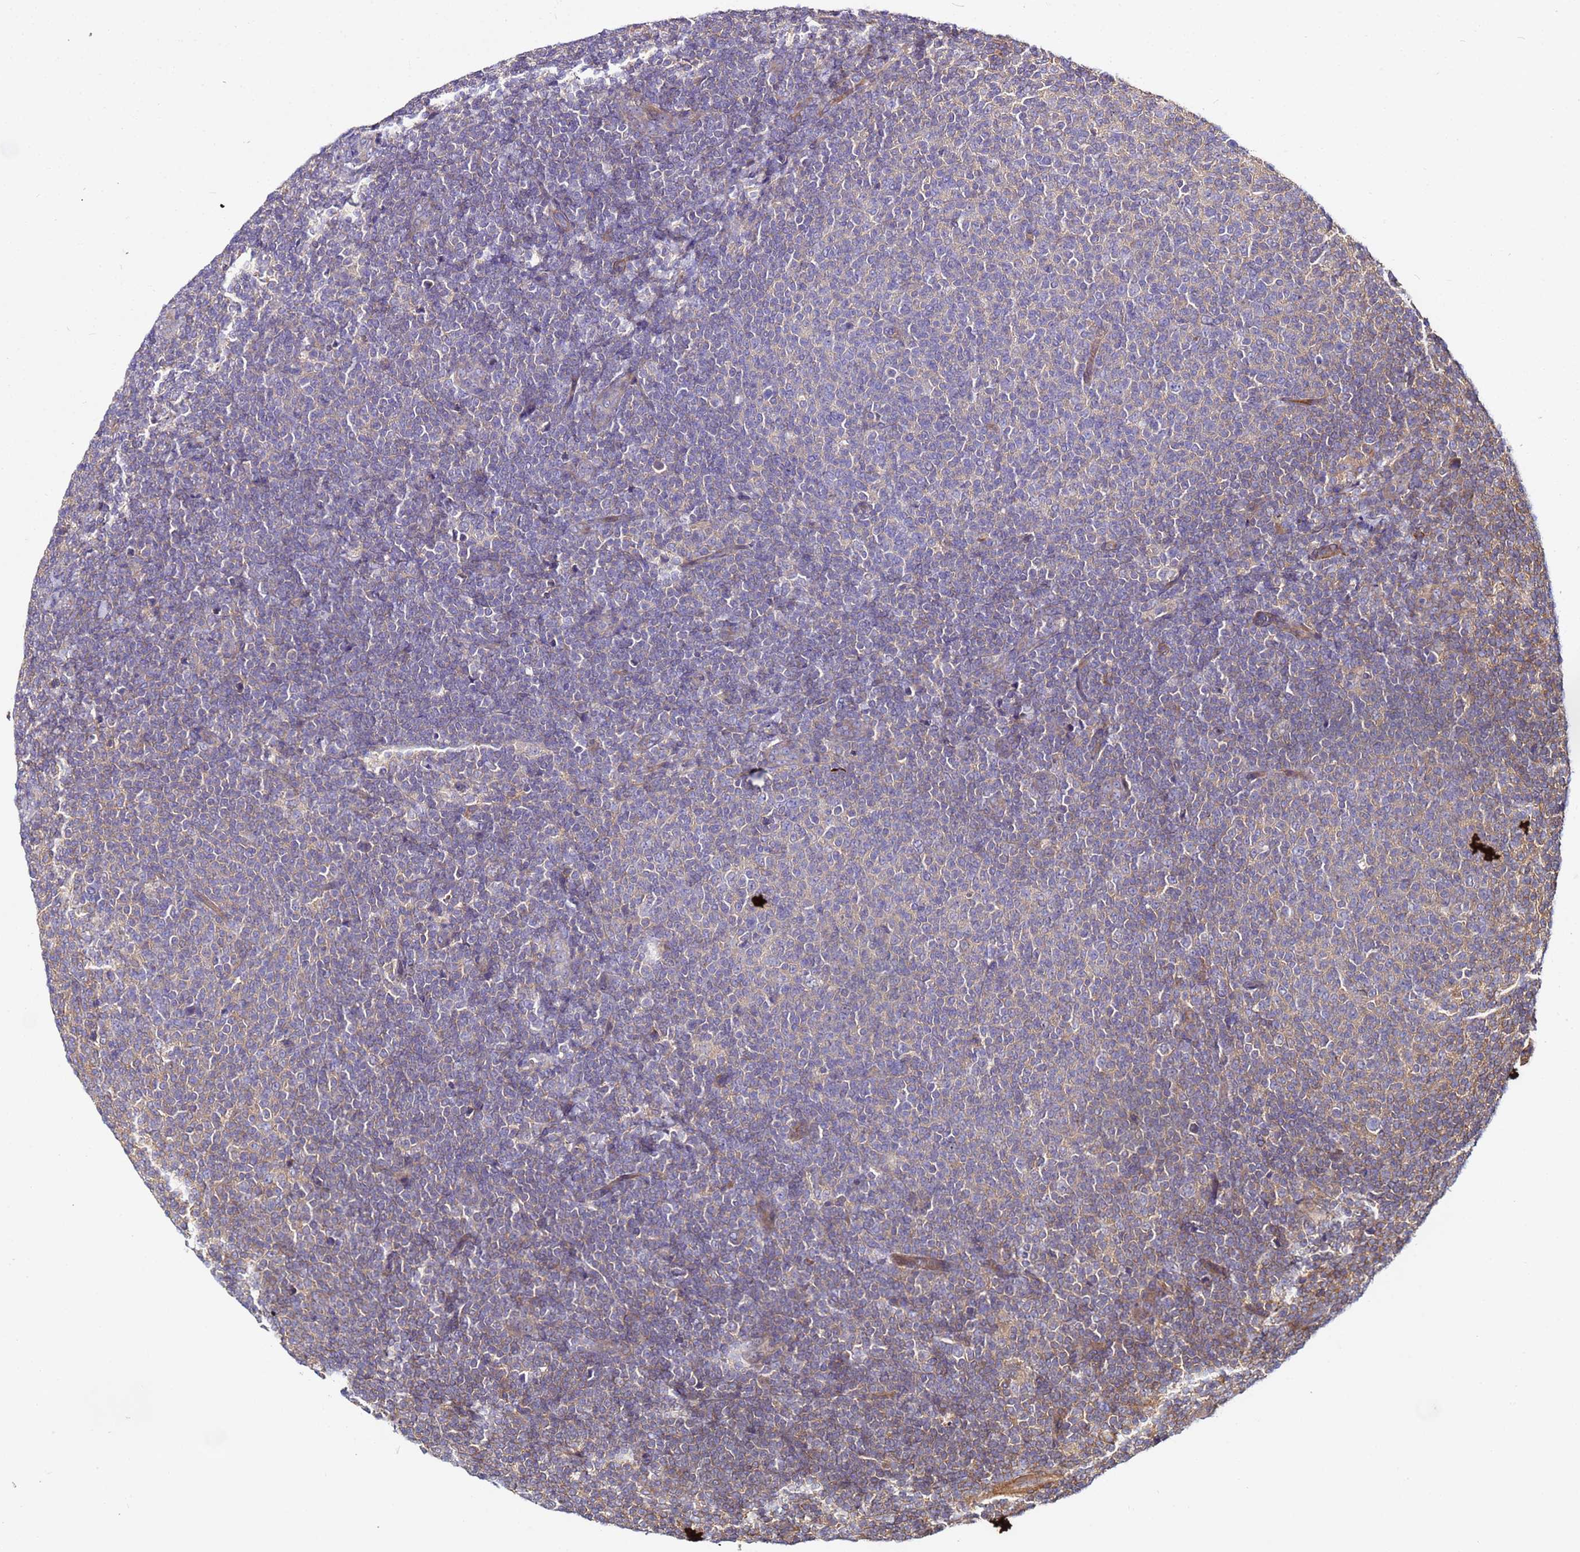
{"staining": {"intensity": "weak", "quantity": "25%-75%", "location": "cytoplasmic/membranous"}, "tissue": "lymphoma", "cell_type": "Tumor cells", "image_type": "cancer", "snomed": [{"axis": "morphology", "description": "Malignant lymphoma, non-Hodgkin's type, Low grade"}, {"axis": "topography", "description": "Lymph node"}], "caption": "The micrograph demonstrates immunohistochemical staining of low-grade malignant lymphoma, non-Hodgkin's type. There is weak cytoplasmic/membranous positivity is seen in about 25%-75% of tumor cells. The staining was performed using DAB (3,3'-diaminobenzidine) to visualize the protein expression in brown, while the nuclei were stained in blue with hematoxylin (Magnification: 20x).", "gene": "STK38", "patient": {"sex": "male", "age": 66}}